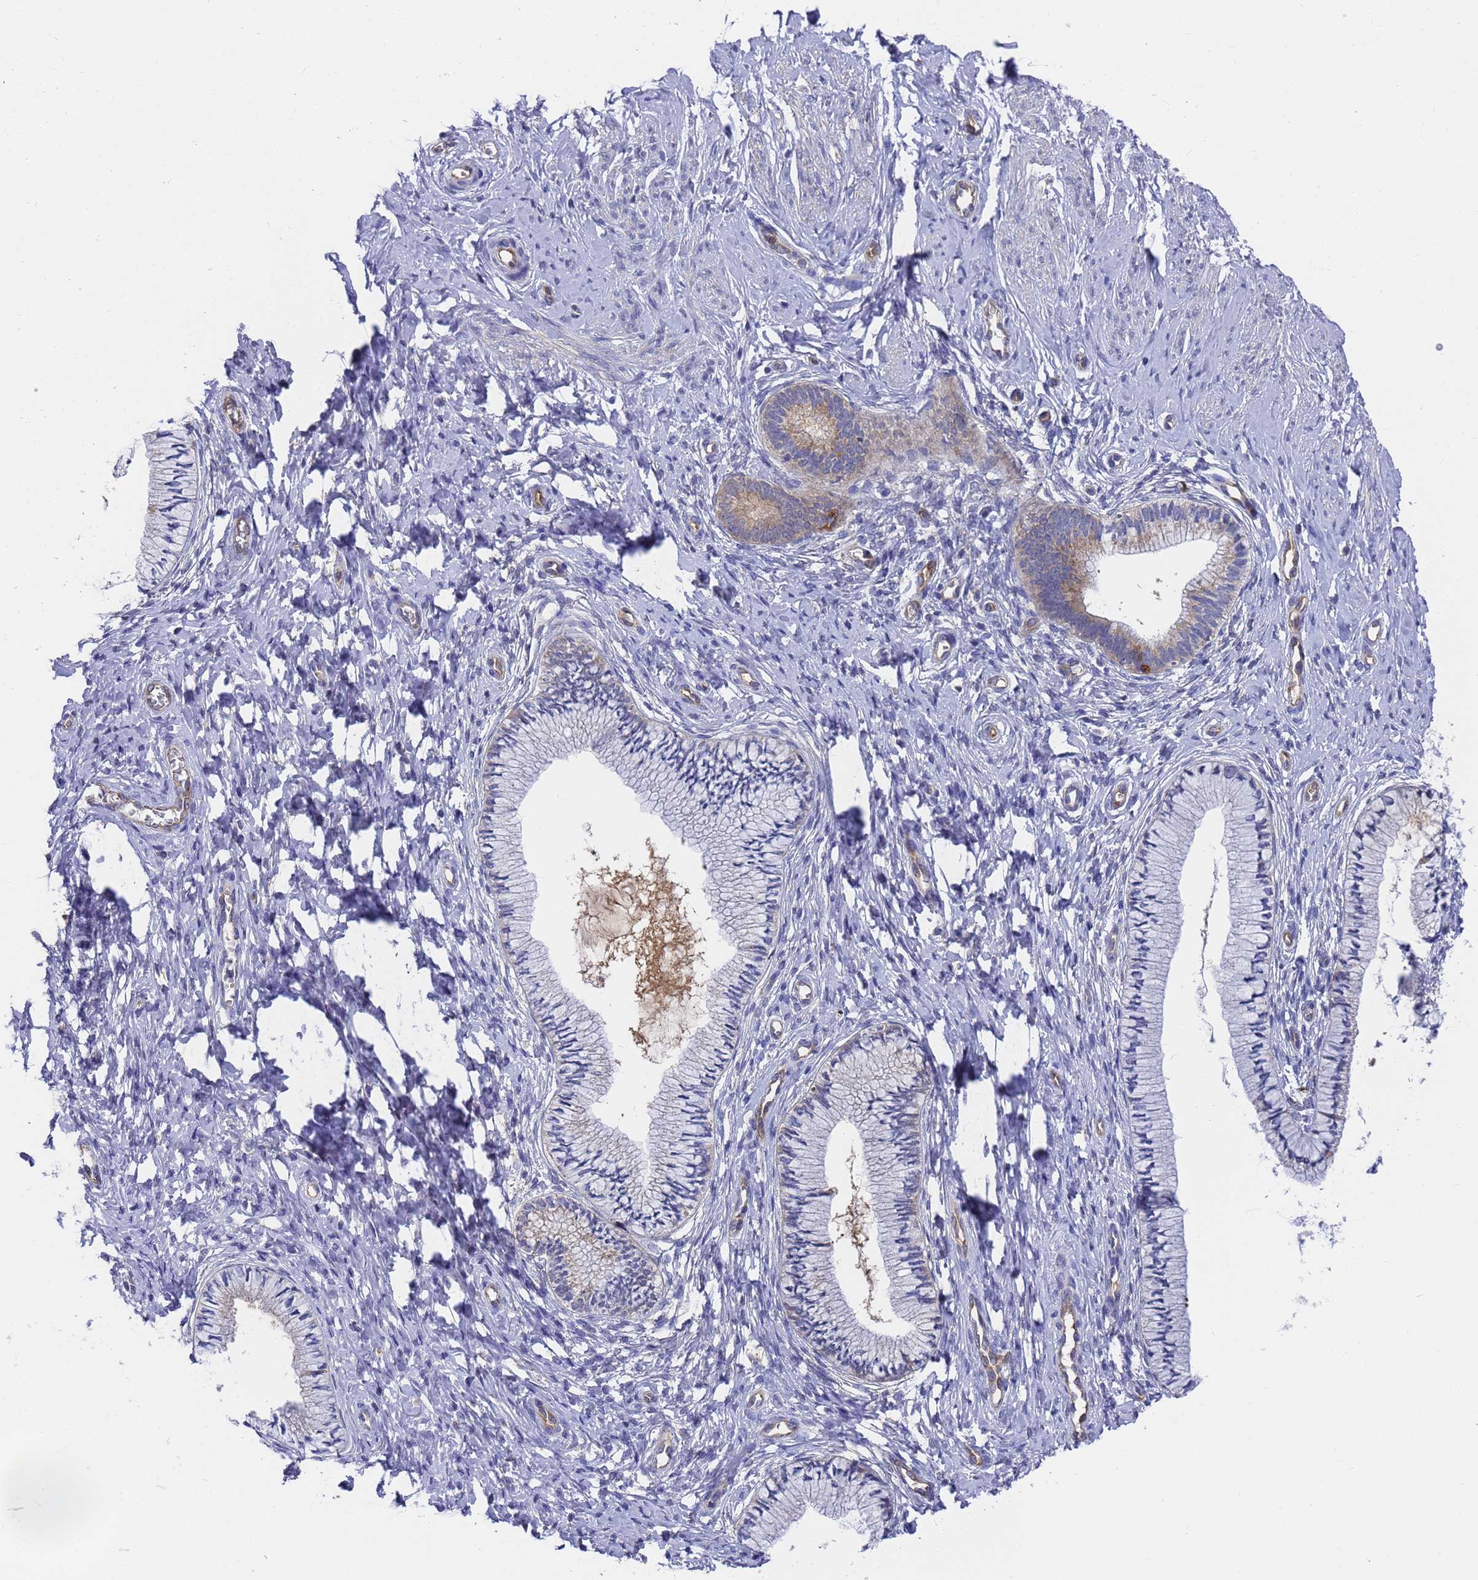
{"staining": {"intensity": "moderate", "quantity": "<25%", "location": "cytoplasmic/membranous"}, "tissue": "cervix", "cell_type": "Glandular cells", "image_type": "normal", "snomed": [{"axis": "morphology", "description": "Normal tissue, NOS"}, {"axis": "topography", "description": "Cervix"}], "caption": "A brown stain shows moderate cytoplasmic/membranous expression of a protein in glandular cells of normal human cervix.", "gene": "SLC35E2B", "patient": {"sex": "female", "age": 36}}